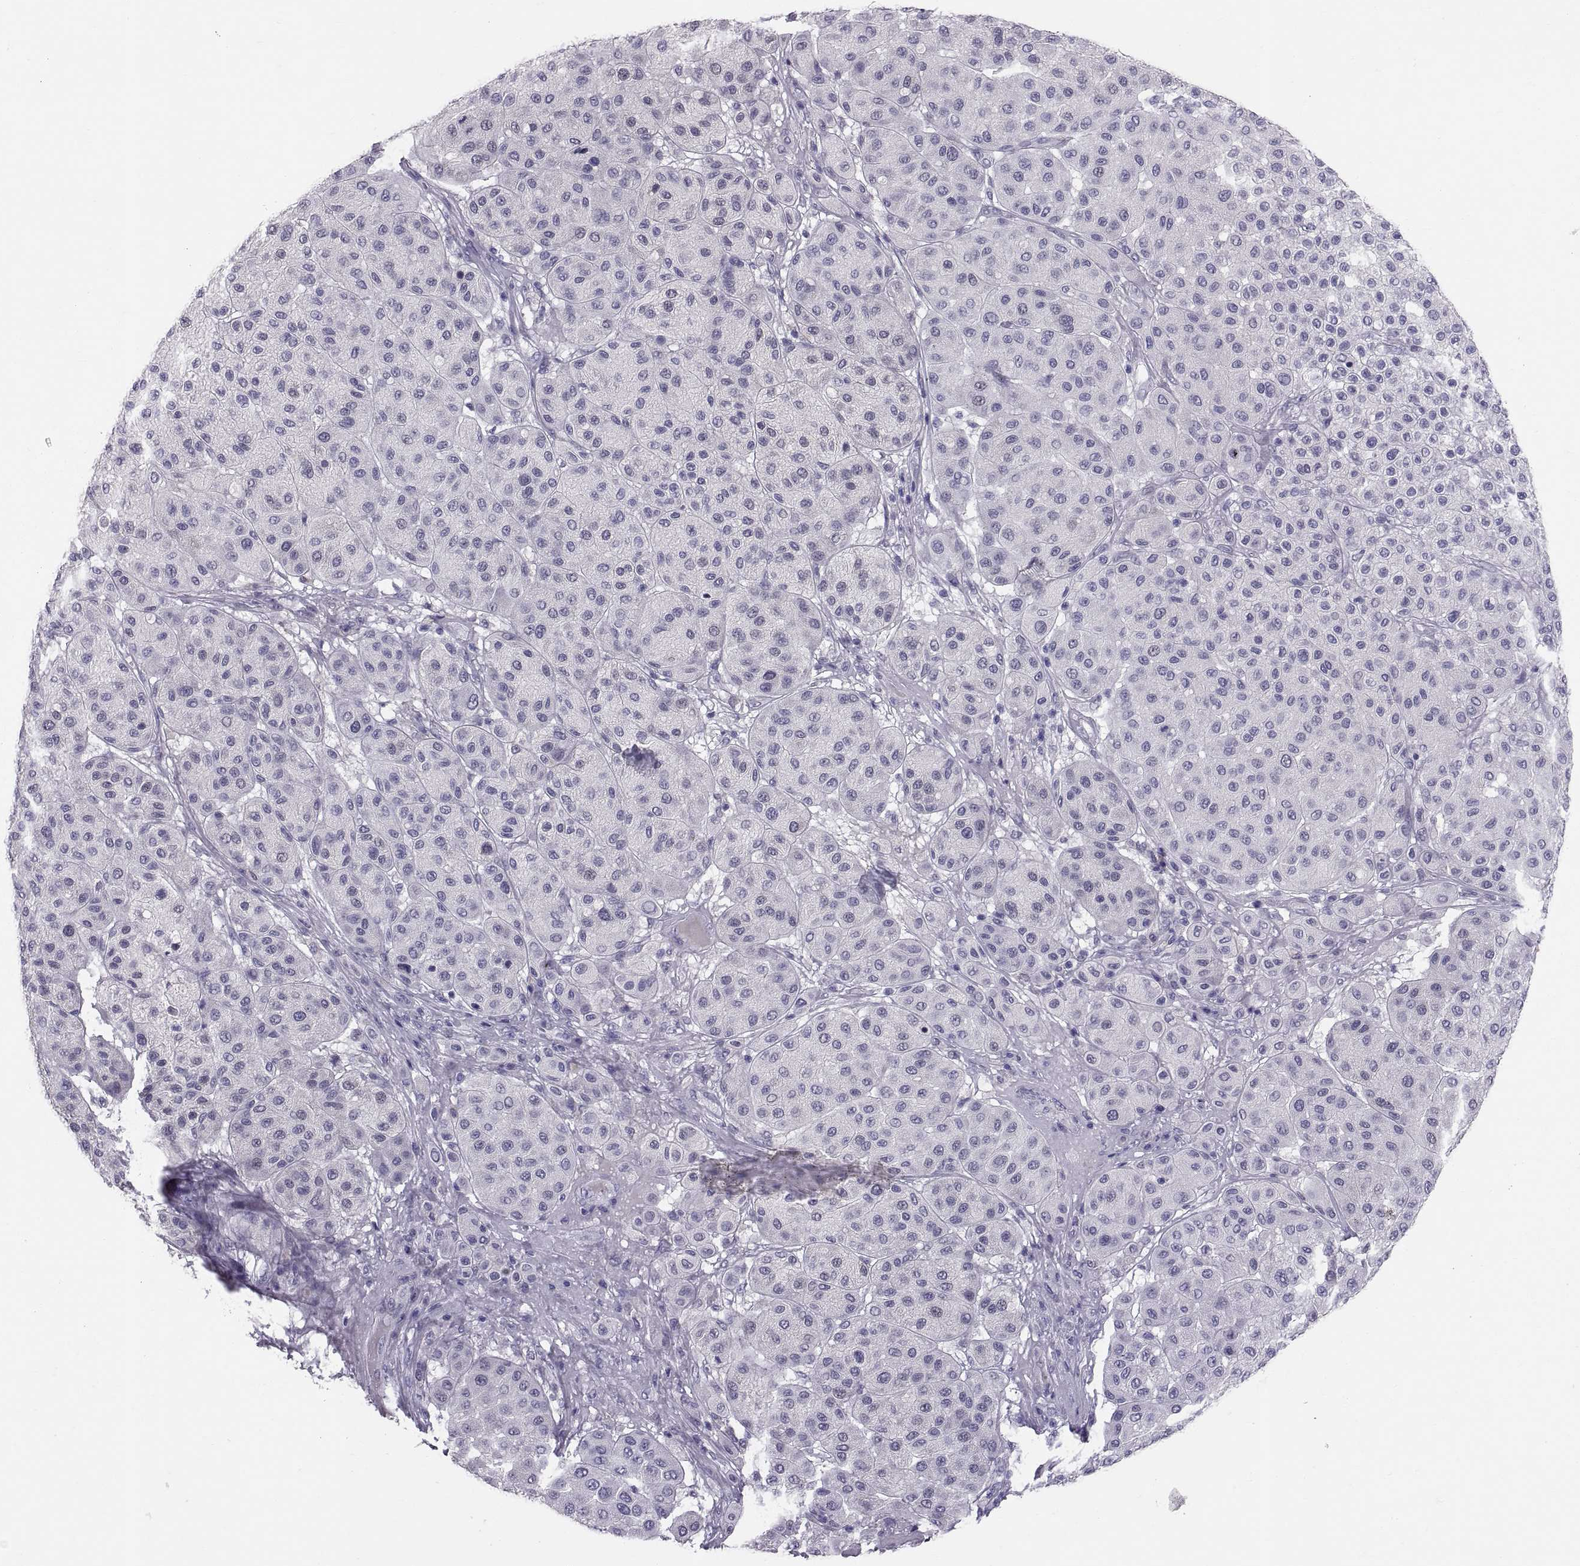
{"staining": {"intensity": "negative", "quantity": "none", "location": "none"}, "tissue": "melanoma", "cell_type": "Tumor cells", "image_type": "cancer", "snomed": [{"axis": "morphology", "description": "Malignant melanoma, Metastatic site"}, {"axis": "topography", "description": "Smooth muscle"}], "caption": "Immunohistochemical staining of melanoma displays no significant expression in tumor cells.", "gene": "PTN", "patient": {"sex": "male", "age": 41}}